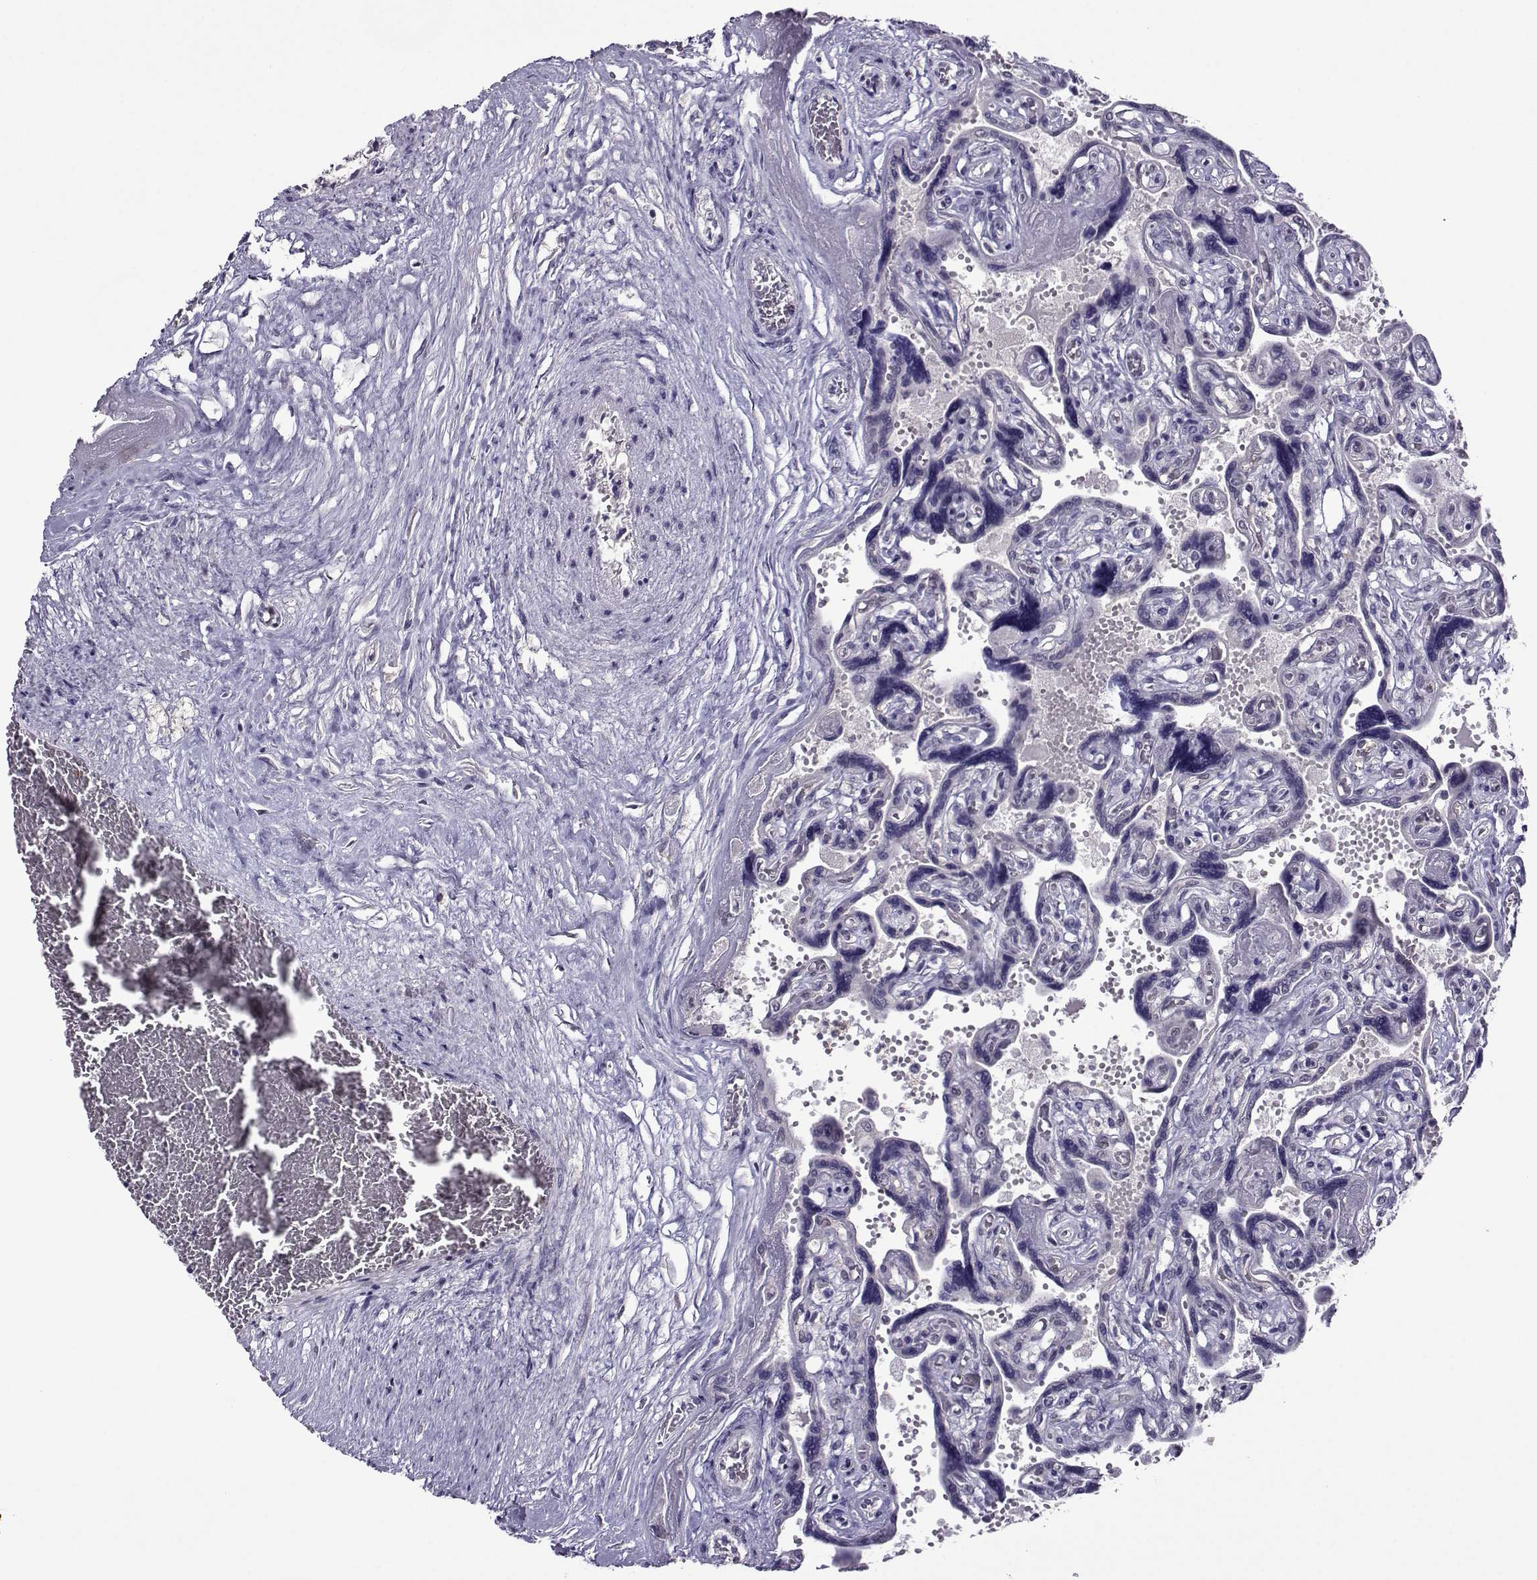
{"staining": {"intensity": "moderate", "quantity": ">75%", "location": "cytoplasmic/membranous,nuclear"}, "tissue": "placenta", "cell_type": "Decidual cells", "image_type": "normal", "snomed": [{"axis": "morphology", "description": "Normal tissue, NOS"}, {"axis": "topography", "description": "Placenta"}], "caption": "Protein staining by immunohistochemistry (IHC) displays moderate cytoplasmic/membranous,nuclear positivity in about >75% of decidual cells in unremarkable placenta. The staining is performed using DAB brown chromogen to label protein expression. The nuclei are counter-stained blue using hematoxylin.", "gene": "DDX20", "patient": {"sex": "female", "age": 32}}